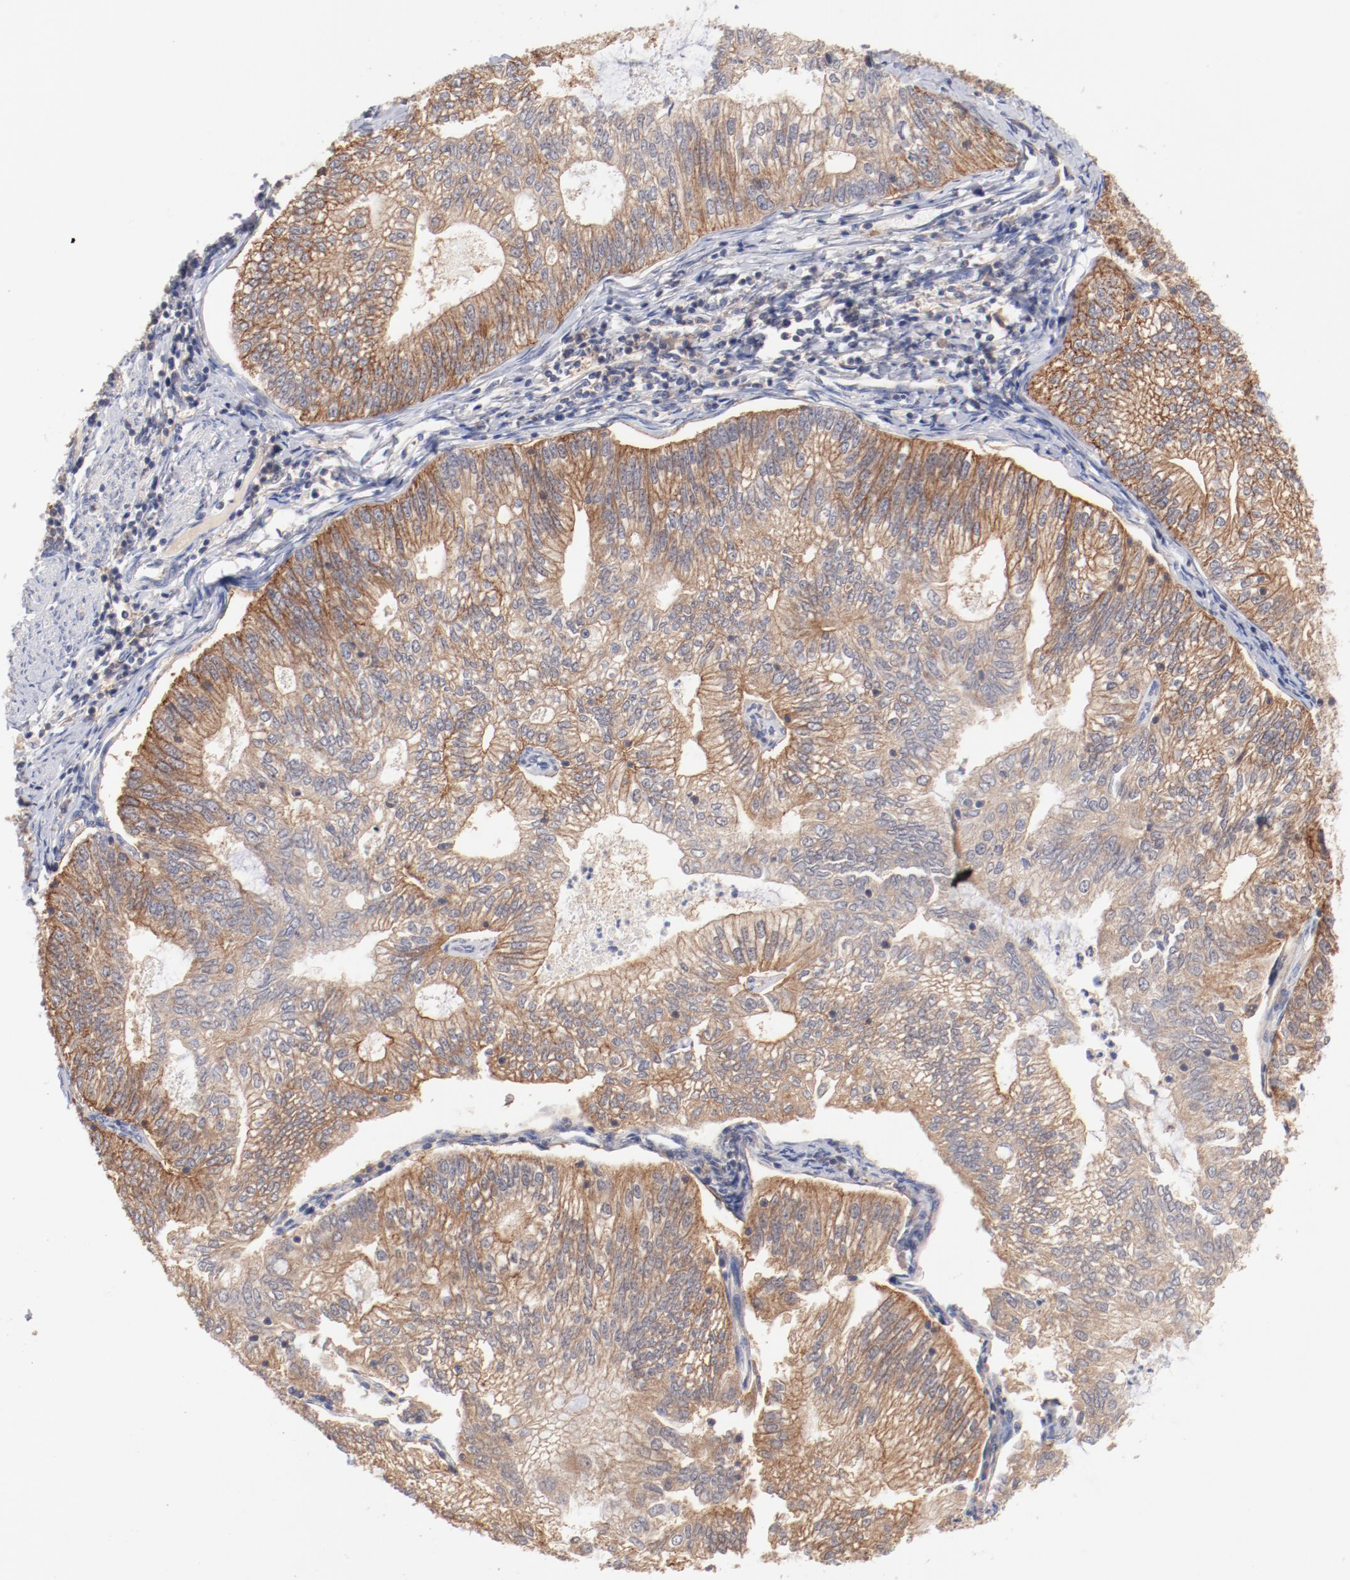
{"staining": {"intensity": "weak", "quantity": ">75%", "location": "cytoplasmic/membranous"}, "tissue": "endometrial cancer", "cell_type": "Tumor cells", "image_type": "cancer", "snomed": [{"axis": "morphology", "description": "Adenocarcinoma, NOS"}, {"axis": "topography", "description": "Endometrium"}], "caption": "Immunohistochemical staining of human endometrial cancer displays weak cytoplasmic/membranous protein positivity in approximately >75% of tumor cells.", "gene": "SETD3", "patient": {"sex": "female", "age": 69}}